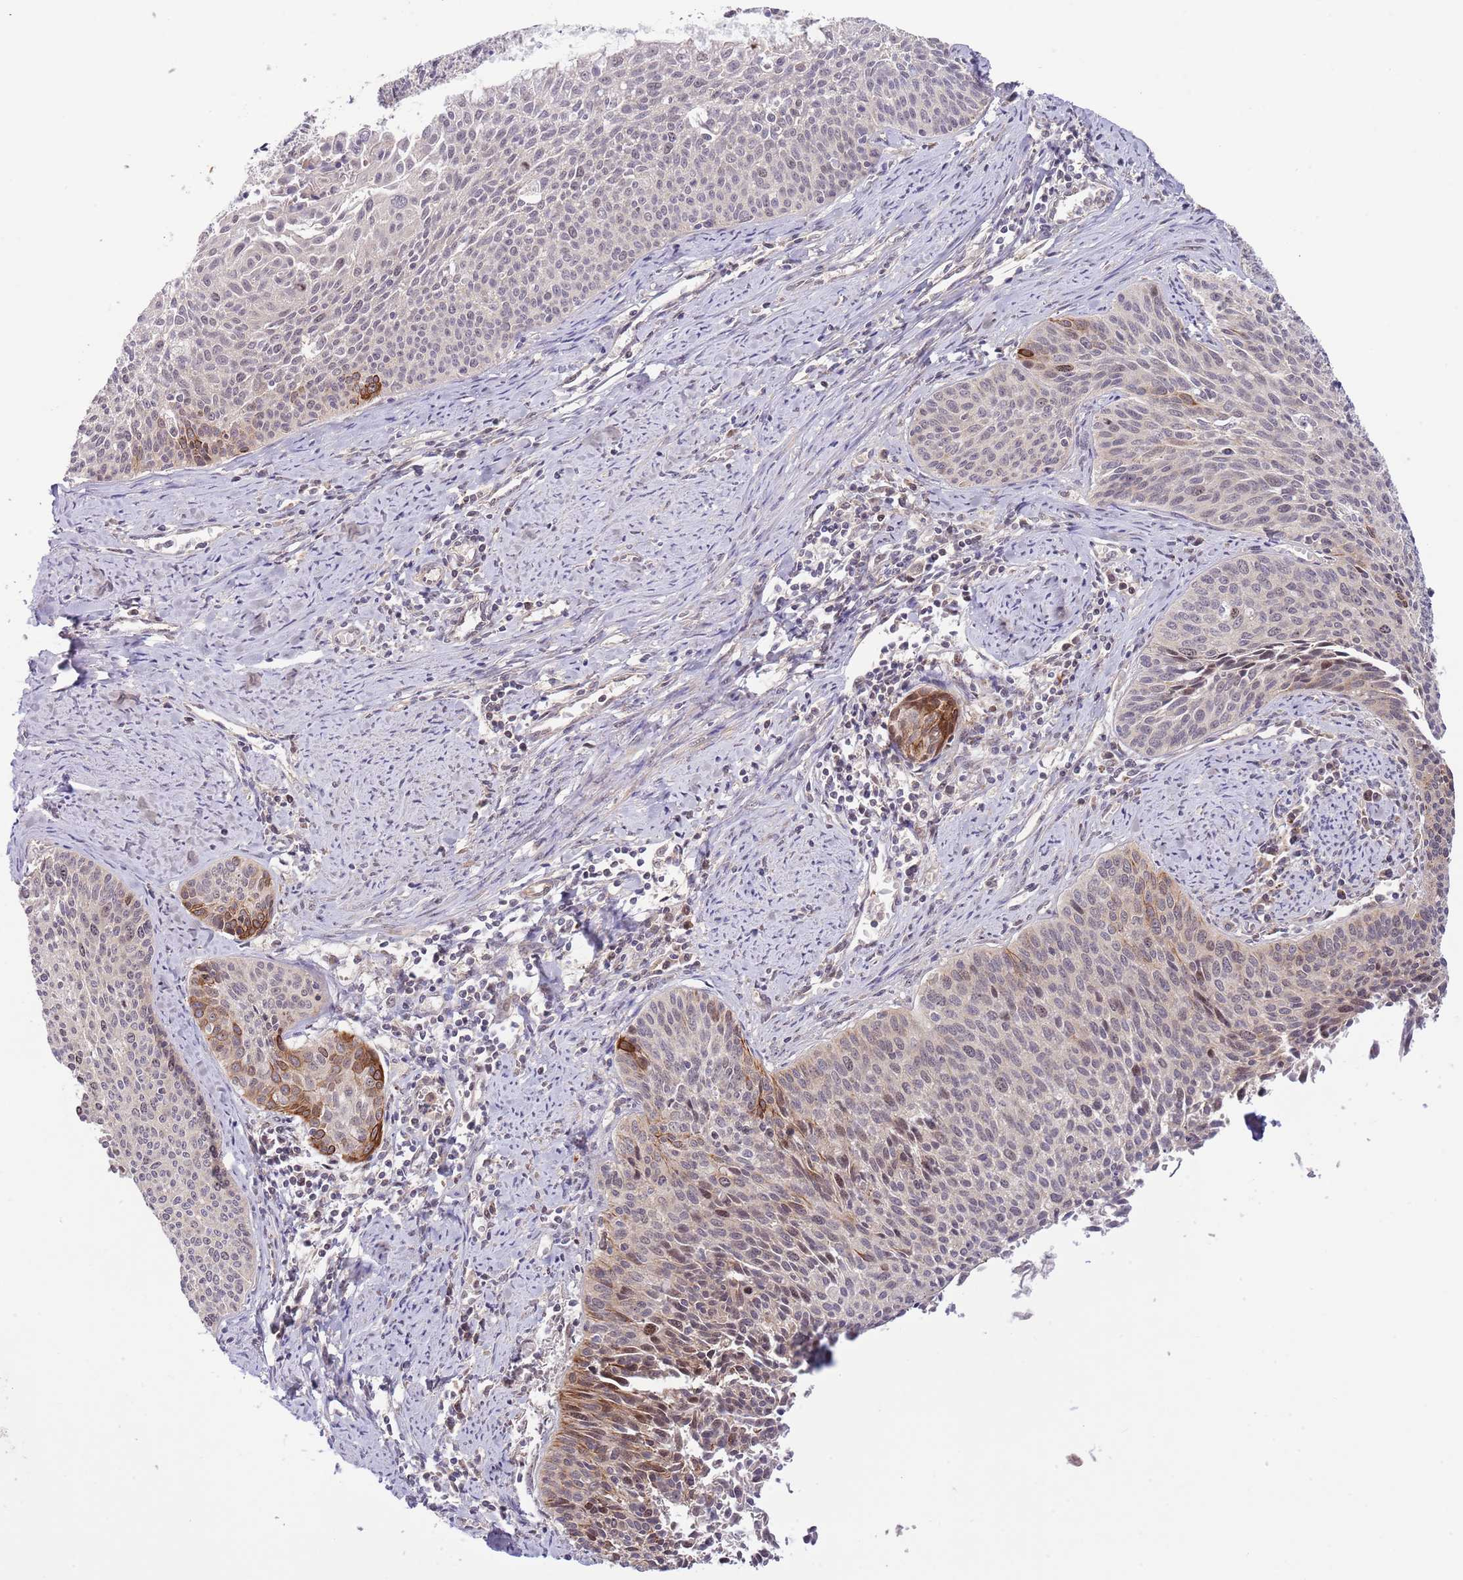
{"staining": {"intensity": "strong", "quantity": "<25%", "location": "cytoplasmic/membranous"}, "tissue": "cervical cancer", "cell_type": "Tumor cells", "image_type": "cancer", "snomed": [{"axis": "morphology", "description": "Squamous cell carcinoma, NOS"}, {"axis": "topography", "description": "Cervix"}], "caption": "This is an image of IHC staining of cervical cancer (squamous cell carcinoma), which shows strong staining in the cytoplasmic/membranous of tumor cells.", "gene": "PRR16", "patient": {"sex": "female", "age": 55}}